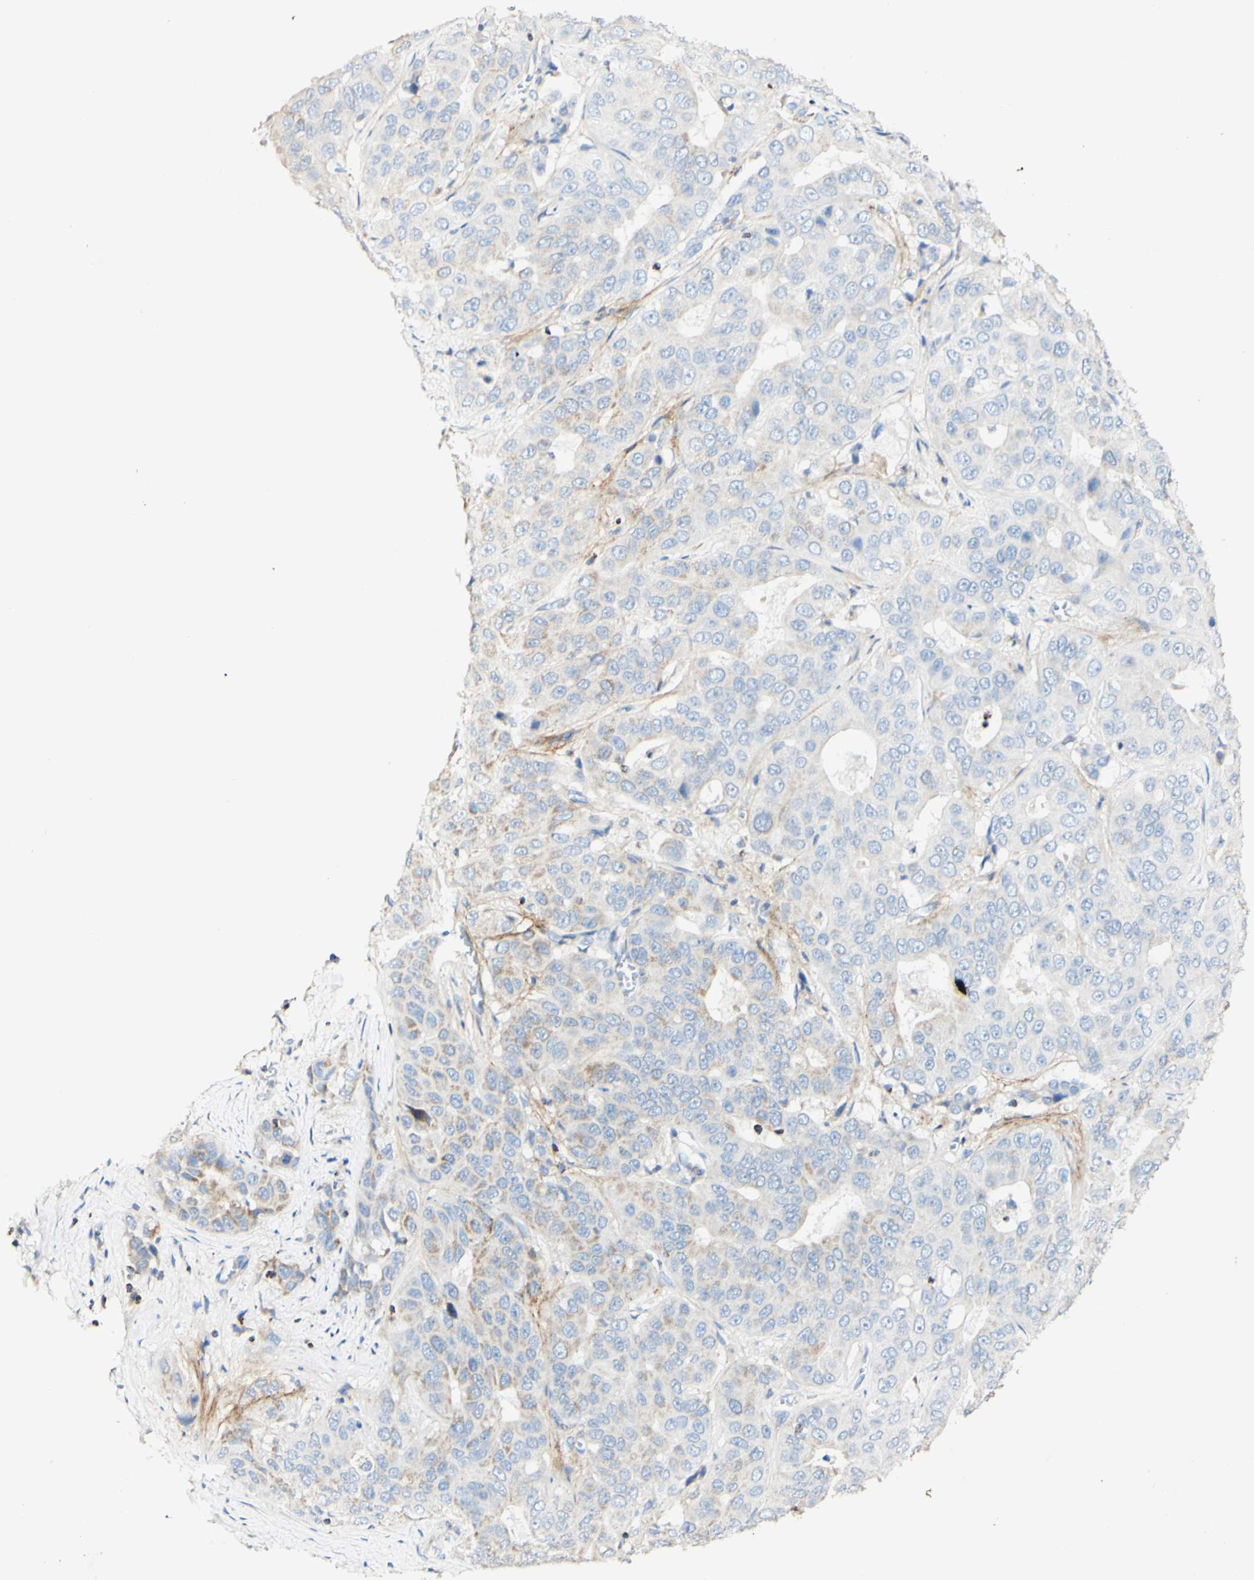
{"staining": {"intensity": "negative", "quantity": "none", "location": "none"}, "tissue": "liver cancer", "cell_type": "Tumor cells", "image_type": "cancer", "snomed": [{"axis": "morphology", "description": "Cholangiocarcinoma"}, {"axis": "topography", "description": "Liver"}], "caption": "Tumor cells are negative for protein expression in human cholangiocarcinoma (liver).", "gene": "OXCT1", "patient": {"sex": "female", "age": 52}}